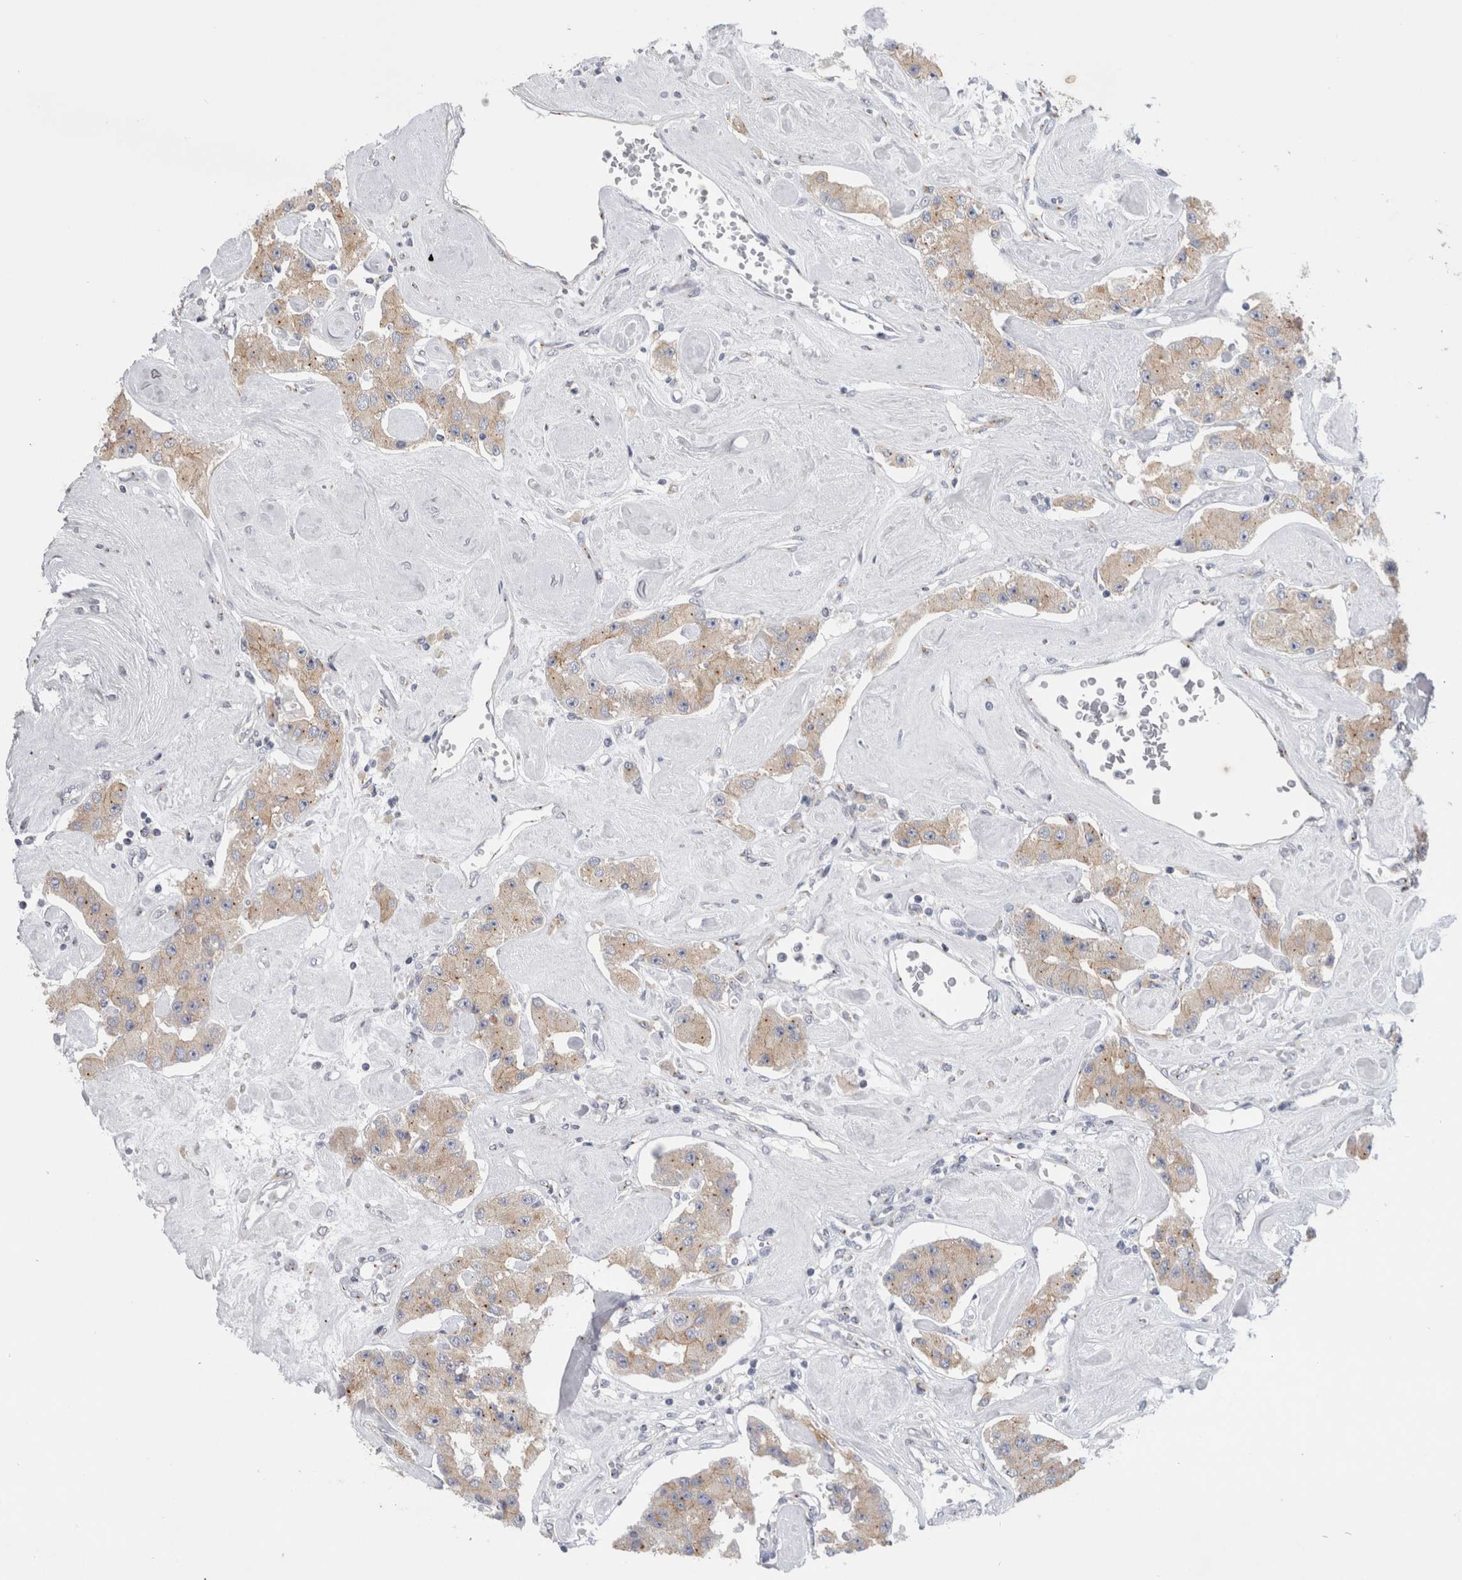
{"staining": {"intensity": "negative", "quantity": "none", "location": "none"}, "tissue": "carcinoid", "cell_type": "Tumor cells", "image_type": "cancer", "snomed": [{"axis": "morphology", "description": "Carcinoid, malignant, NOS"}, {"axis": "topography", "description": "Pancreas"}], "caption": "IHC histopathology image of carcinoid stained for a protein (brown), which reveals no expression in tumor cells.", "gene": "AKAP9", "patient": {"sex": "male", "age": 41}}